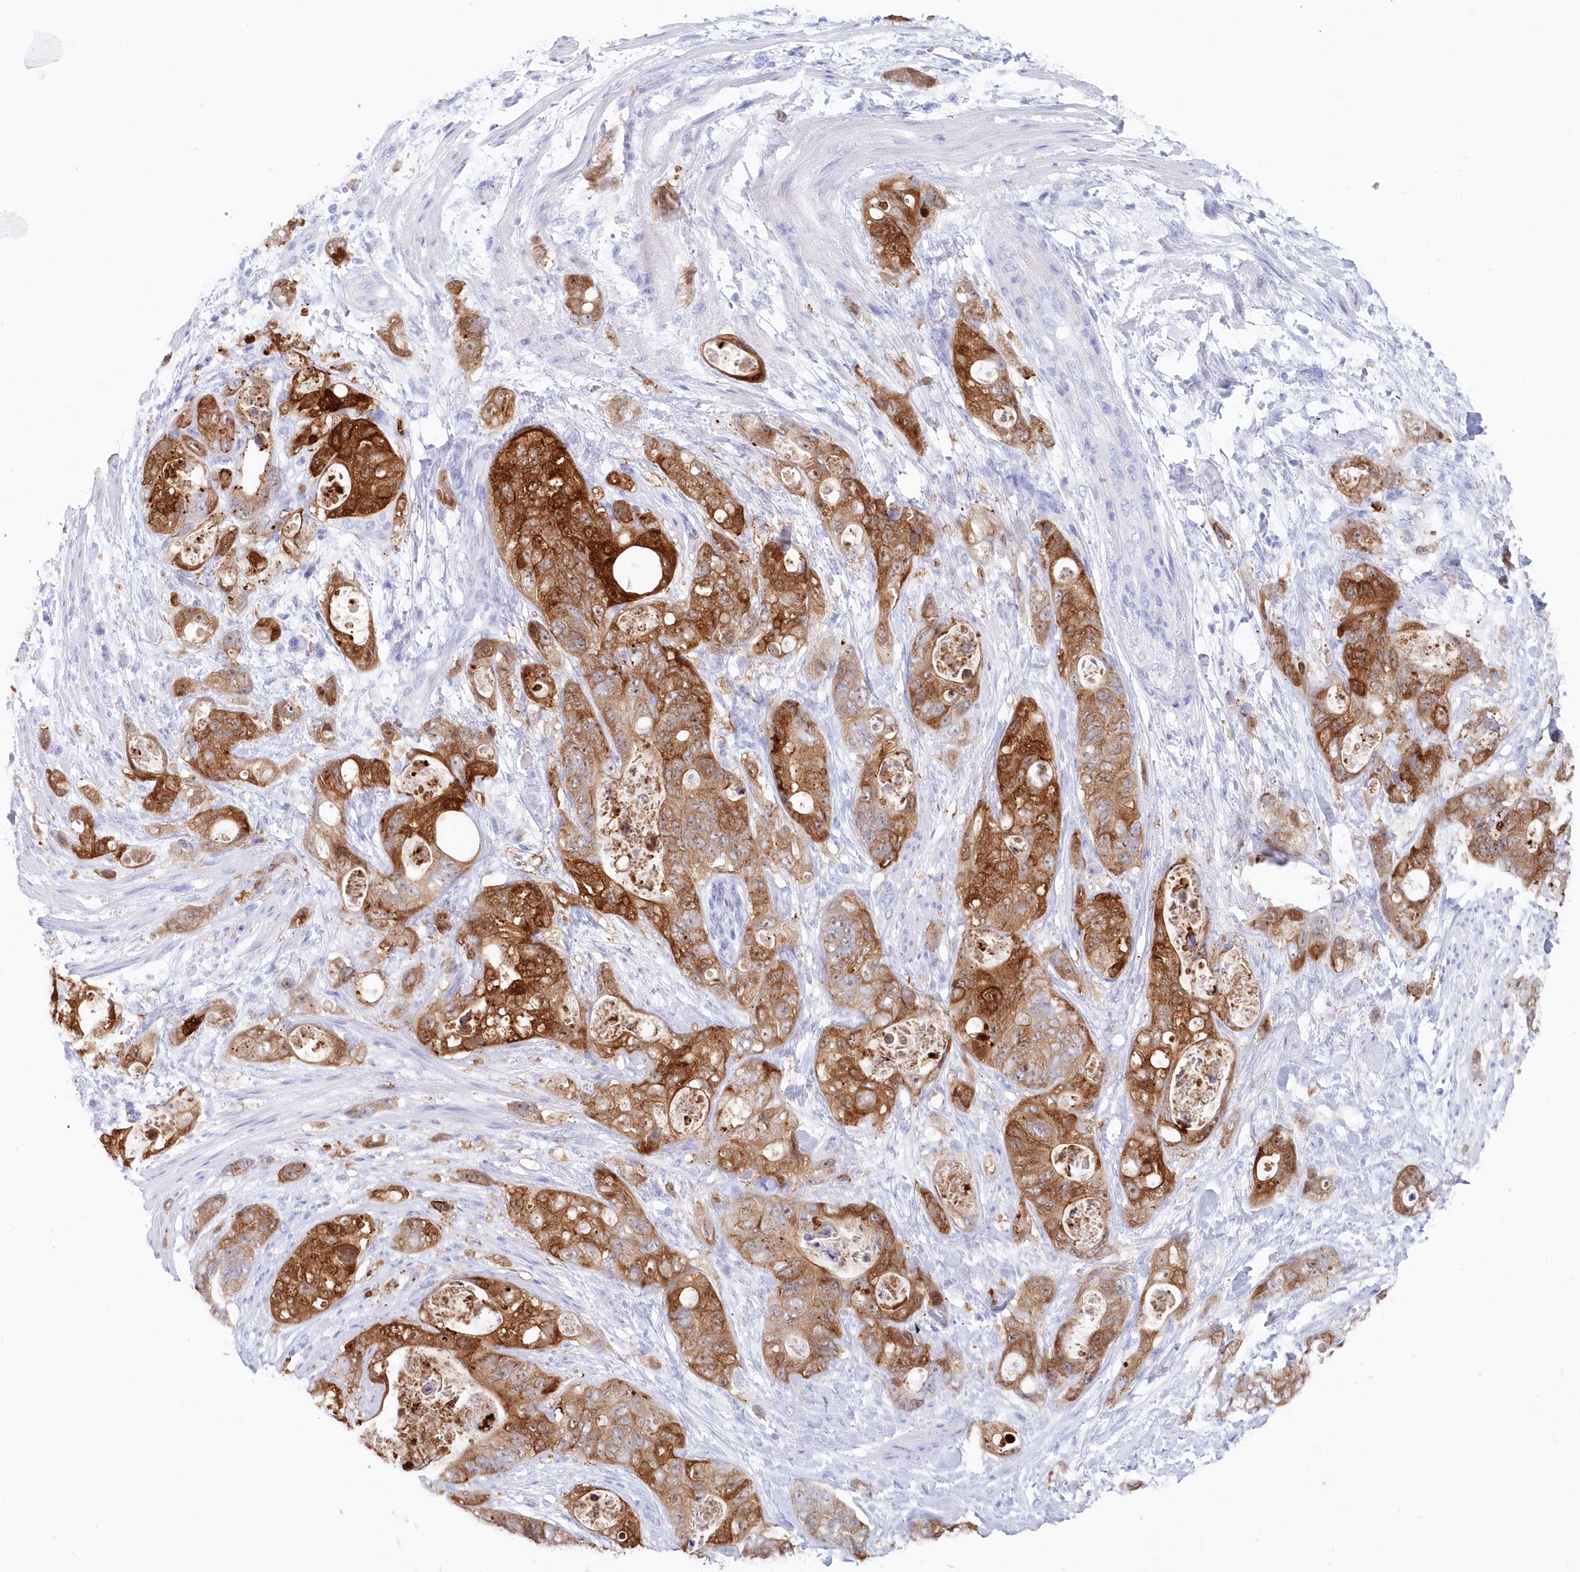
{"staining": {"intensity": "moderate", "quantity": ">75%", "location": "cytoplasmic/membranous"}, "tissue": "stomach cancer", "cell_type": "Tumor cells", "image_type": "cancer", "snomed": [{"axis": "morphology", "description": "Adenocarcinoma, NOS"}, {"axis": "topography", "description": "Stomach"}], "caption": "Adenocarcinoma (stomach) stained with a protein marker shows moderate staining in tumor cells.", "gene": "CSNK1G2", "patient": {"sex": "female", "age": 89}}